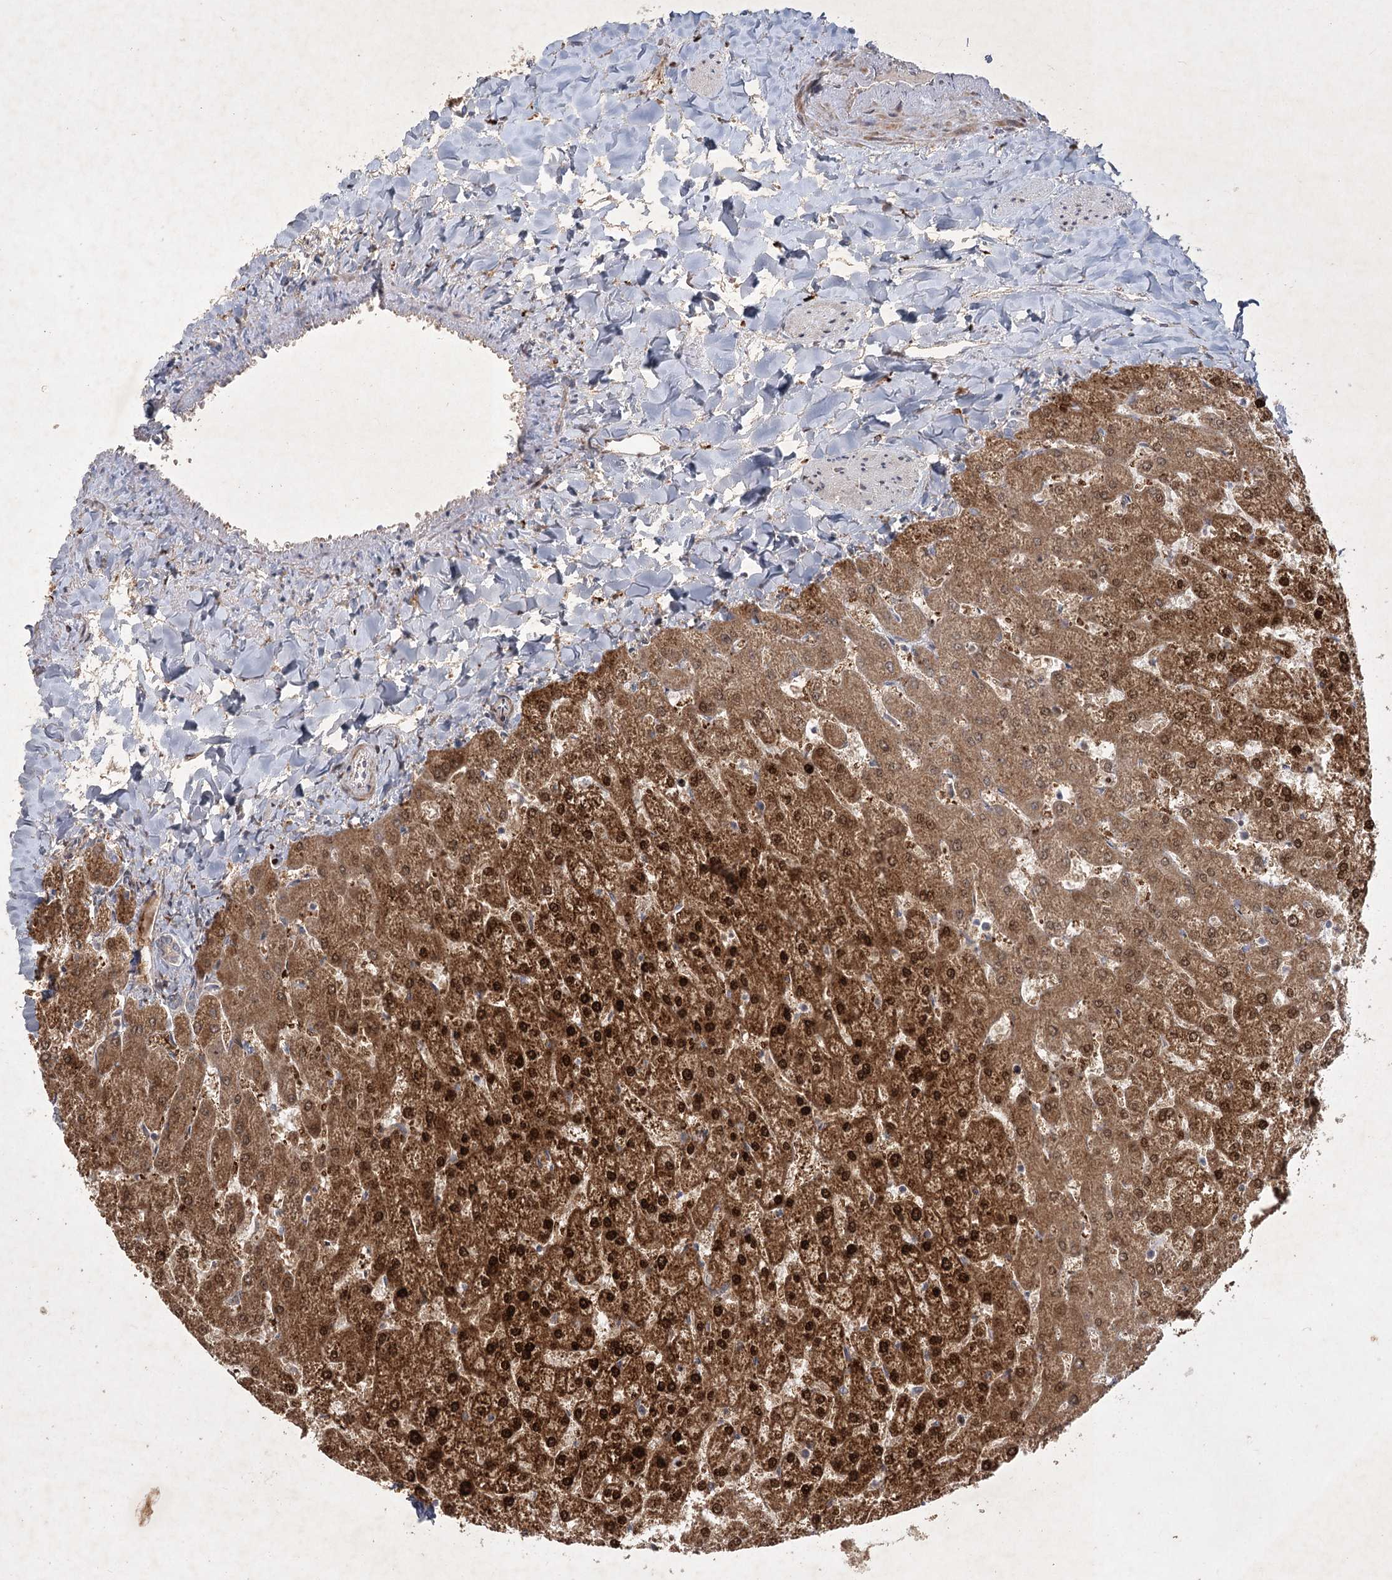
{"staining": {"intensity": "negative", "quantity": "none", "location": "none"}, "tissue": "liver", "cell_type": "Cholangiocytes", "image_type": "normal", "snomed": [{"axis": "morphology", "description": "Normal tissue, NOS"}, {"axis": "topography", "description": "Liver"}], "caption": "High power microscopy micrograph of an immunohistochemistry (IHC) histopathology image of benign liver, revealing no significant expression in cholangiocytes. (DAB immunohistochemistry (IHC) with hematoxylin counter stain).", "gene": "KBTBD4", "patient": {"sex": "female", "age": 32}}